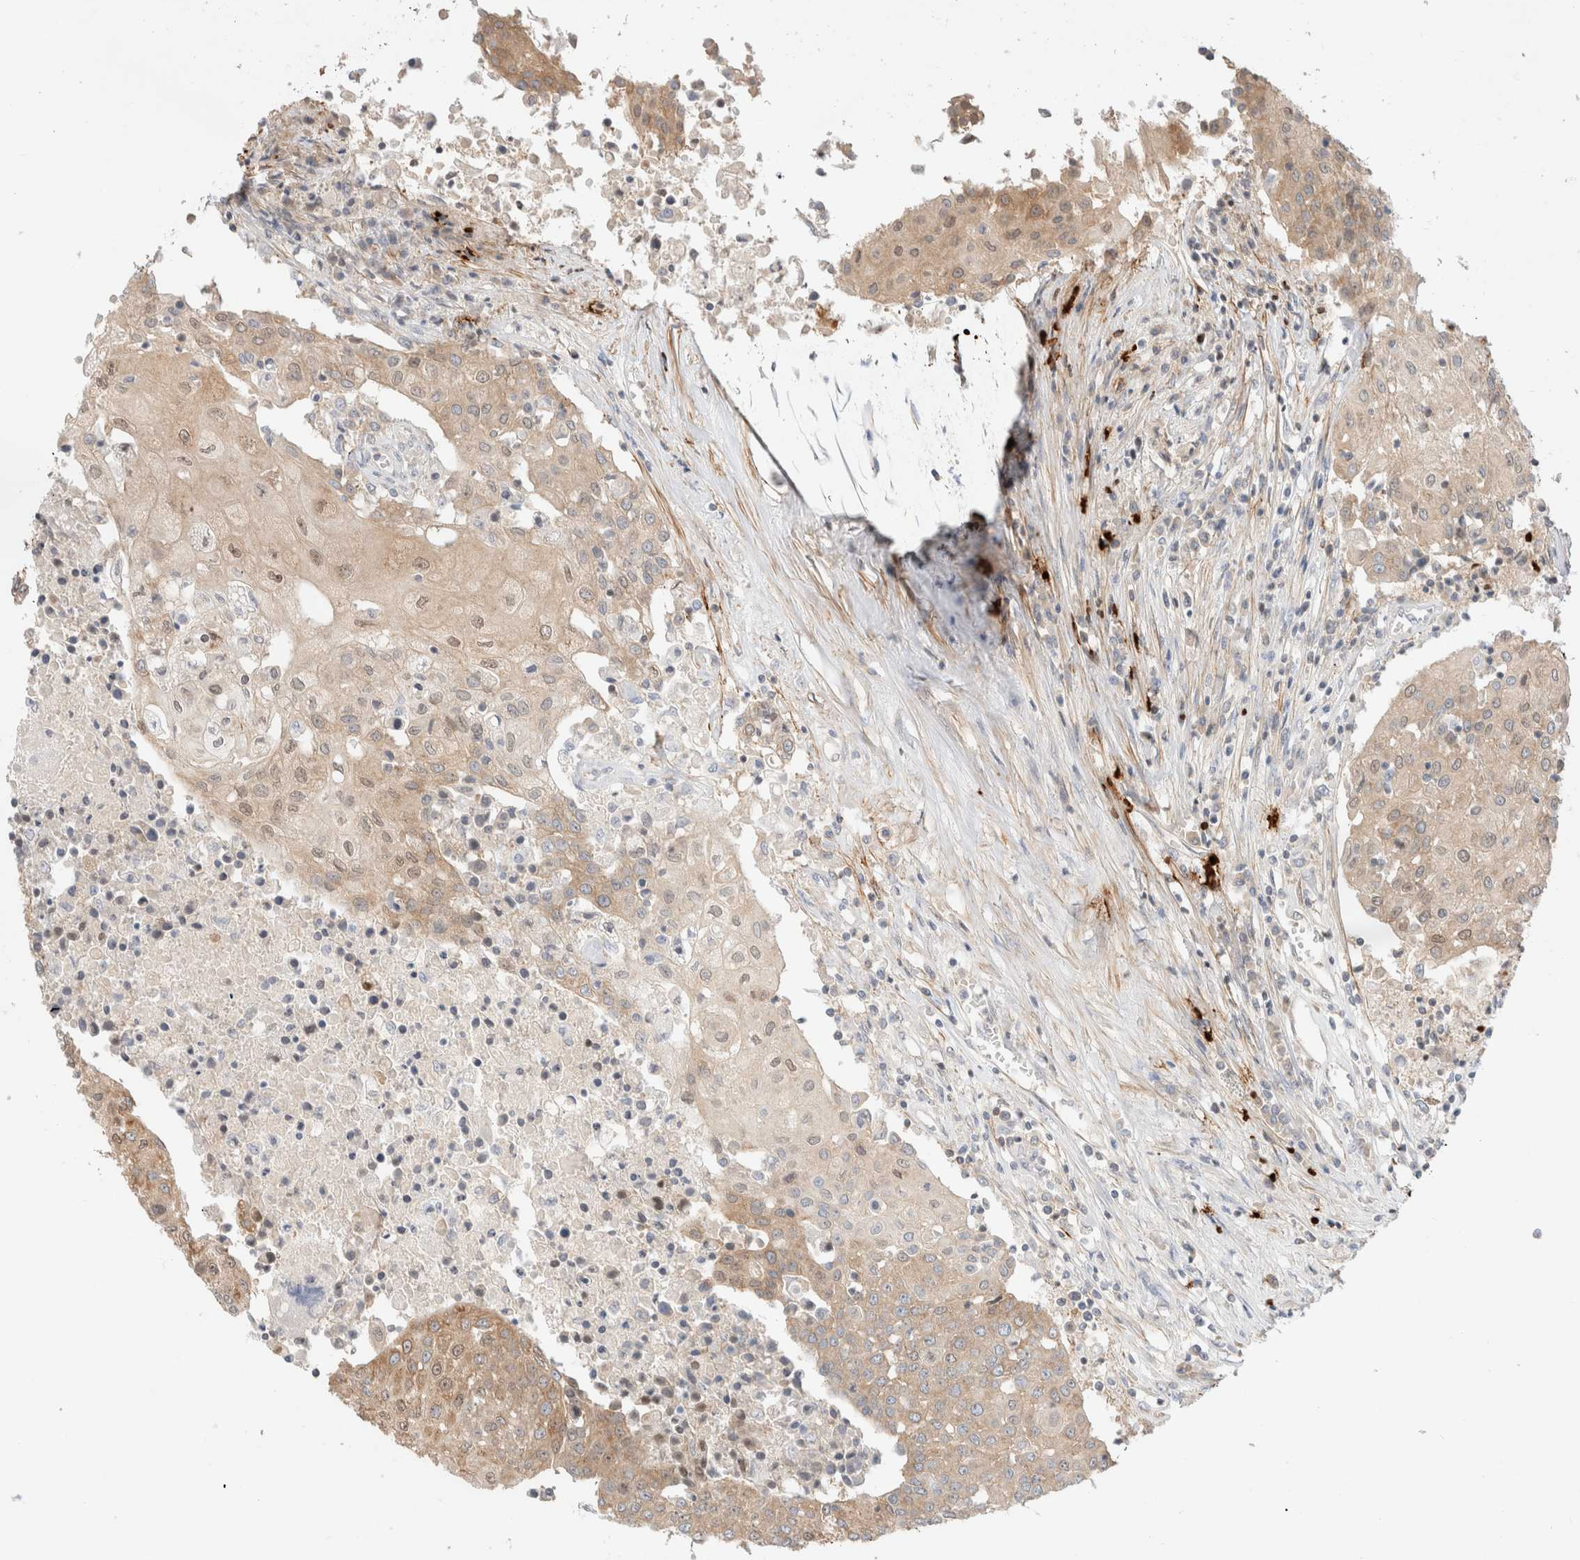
{"staining": {"intensity": "moderate", "quantity": ">75%", "location": "cytoplasmic/membranous"}, "tissue": "urothelial cancer", "cell_type": "Tumor cells", "image_type": "cancer", "snomed": [{"axis": "morphology", "description": "Urothelial carcinoma, High grade"}, {"axis": "topography", "description": "Urinary bladder"}], "caption": "An immunohistochemistry (IHC) micrograph of tumor tissue is shown. Protein staining in brown shows moderate cytoplasmic/membranous positivity in urothelial cancer within tumor cells.", "gene": "MARK3", "patient": {"sex": "female", "age": 85}}